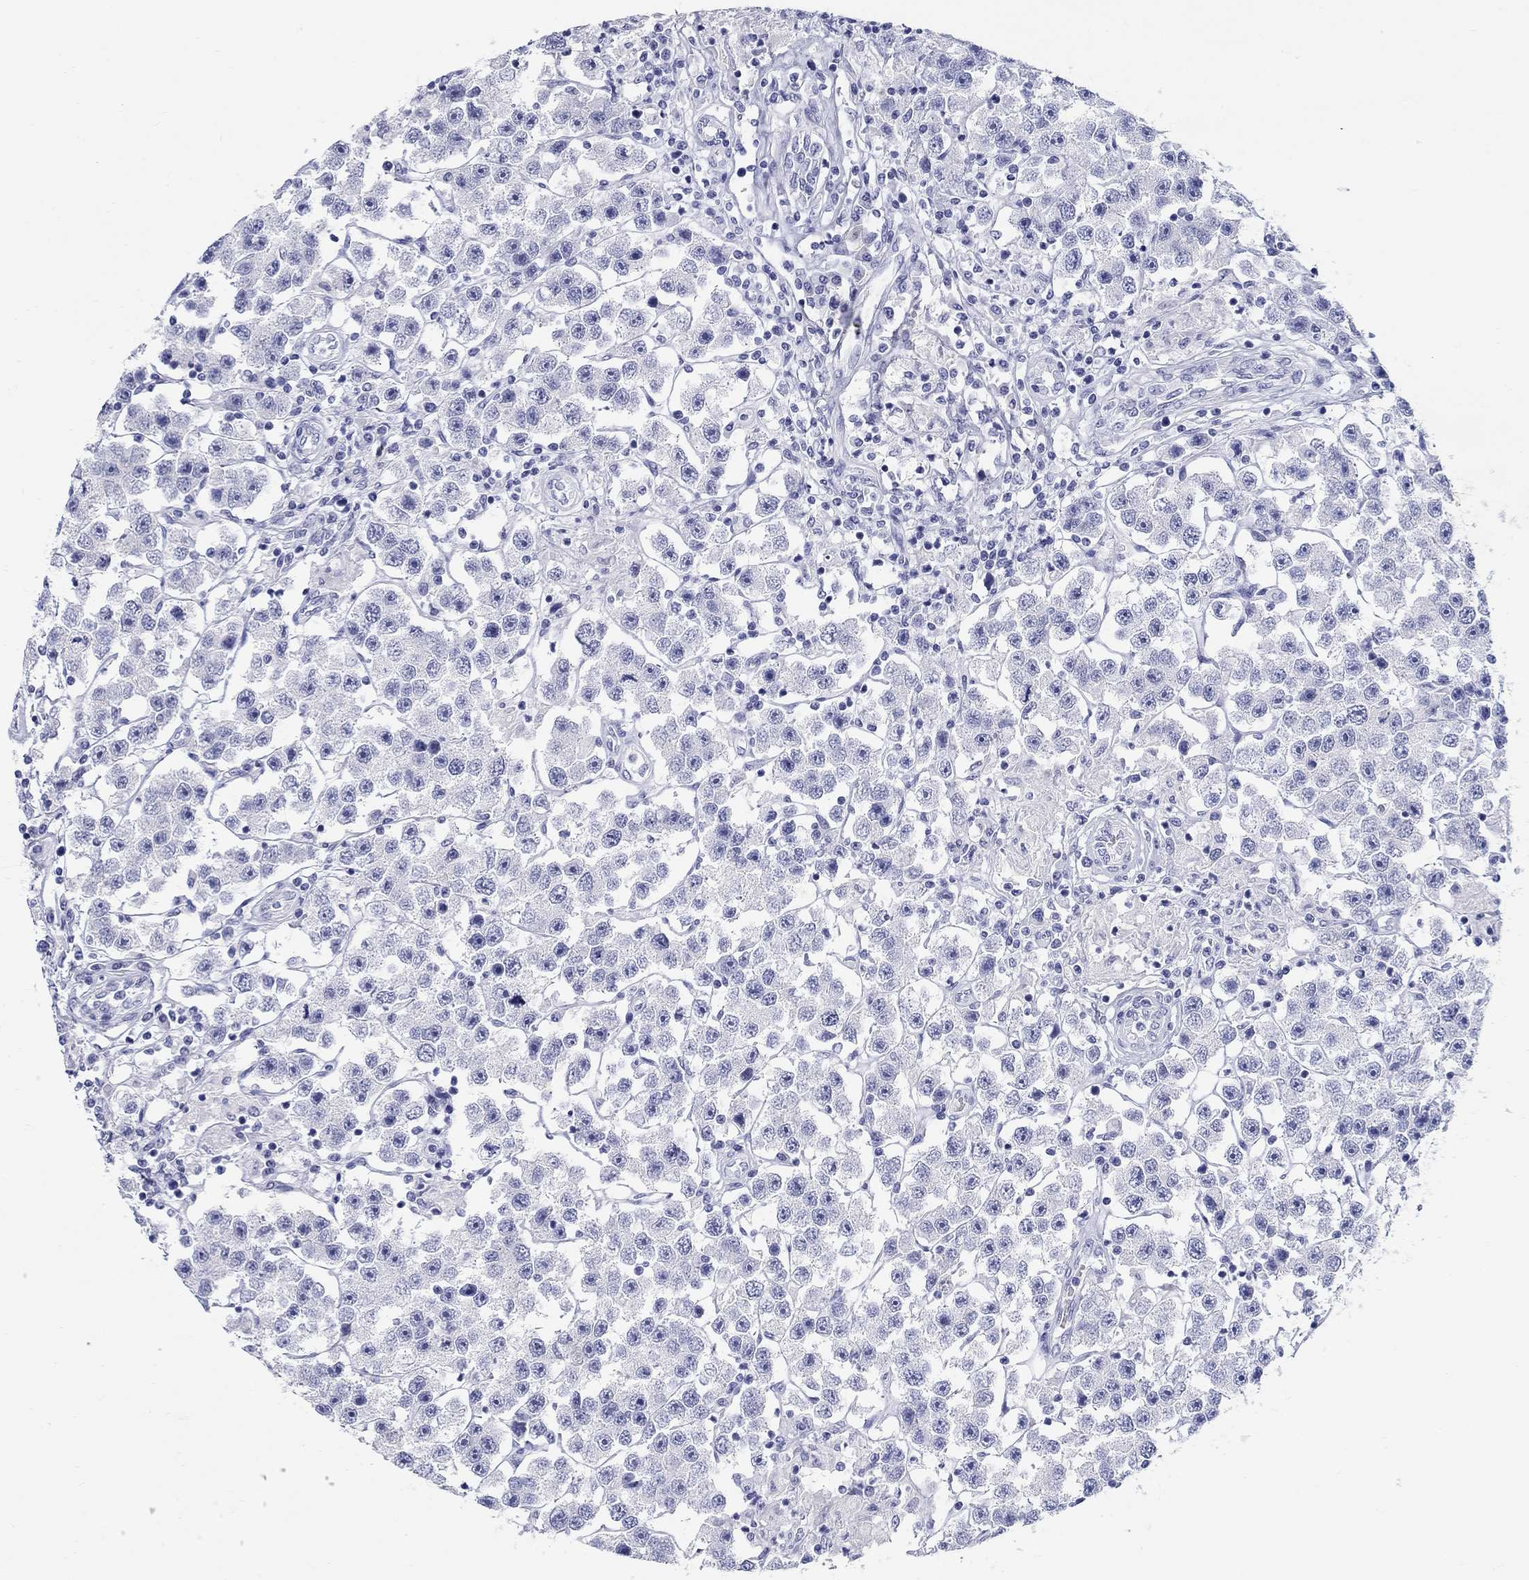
{"staining": {"intensity": "negative", "quantity": "none", "location": "none"}, "tissue": "testis cancer", "cell_type": "Tumor cells", "image_type": "cancer", "snomed": [{"axis": "morphology", "description": "Seminoma, NOS"}, {"axis": "topography", "description": "Testis"}], "caption": "An immunohistochemistry (IHC) histopathology image of testis cancer (seminoma) is shown. There is no staining in tumor cells of testis cancer (seminoma). (Stains: DAB (3,3'-diaminobenzidine) immunohistochemistry with hematoxylin counter stain, Microscopy: brightfield microscopy at high magnification).", "gene": "LAMP5", "patient": {"sex": "male", "age": 45}}